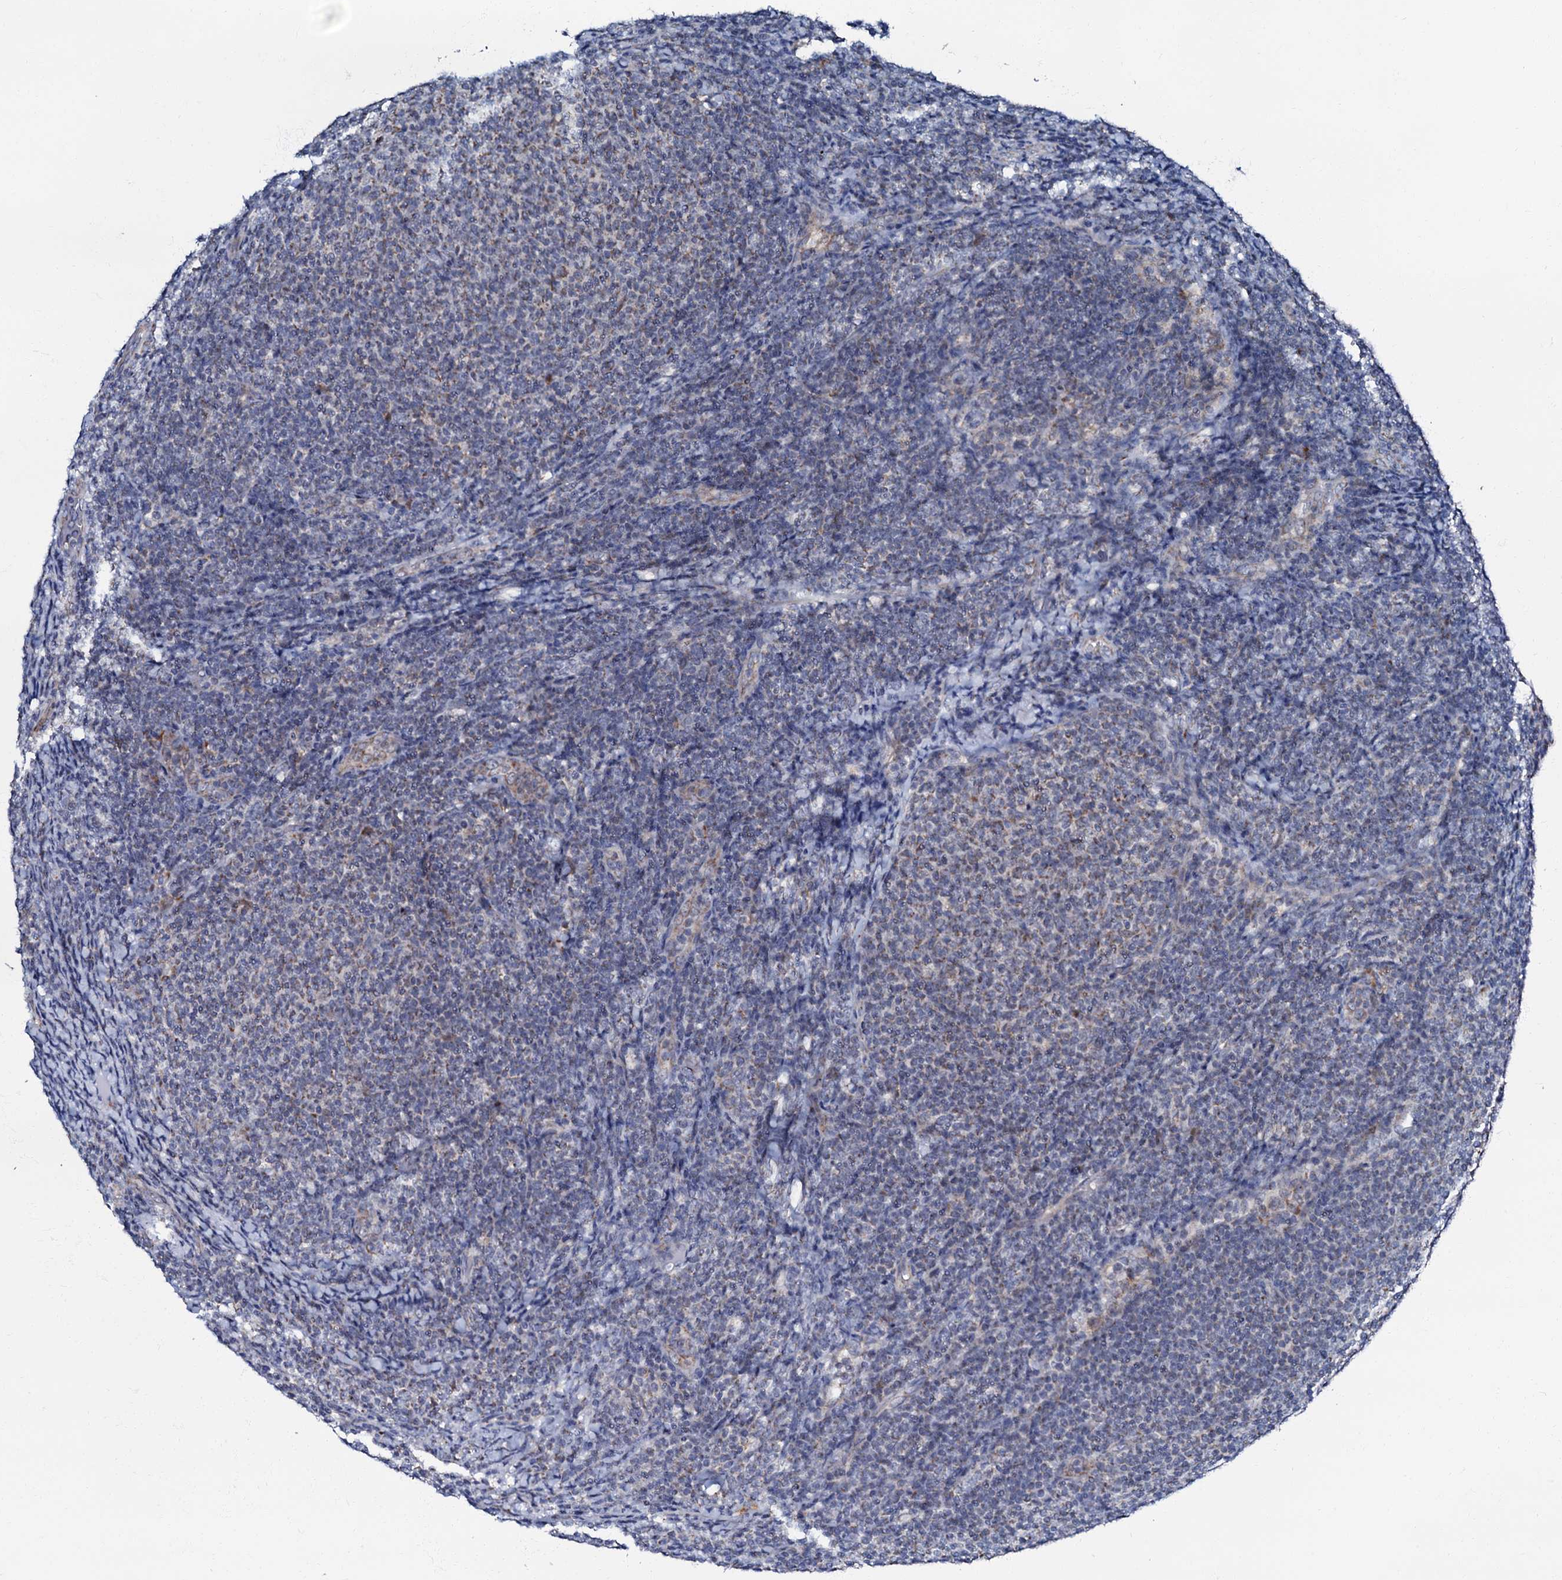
{"staining": {"intensity": "weak", "quantity": "<25%", "location": "cytoplasmic/membranous"}, "tissue": "lymphoma", "cell_type": "Tumor cells", "image_type": "cancer", "snomed": [{"axis": "morphology", "description": "Malignant lymphoma, non-Hodgkin's type, Low grade"}, {"axis": "topography", "description": "Lymph node"}], "caption": "Tumor cells are negative for brown protein staining in lymphoma.", "gene": "MRPL51", "patient": {"sex": "male", "age": 66}}